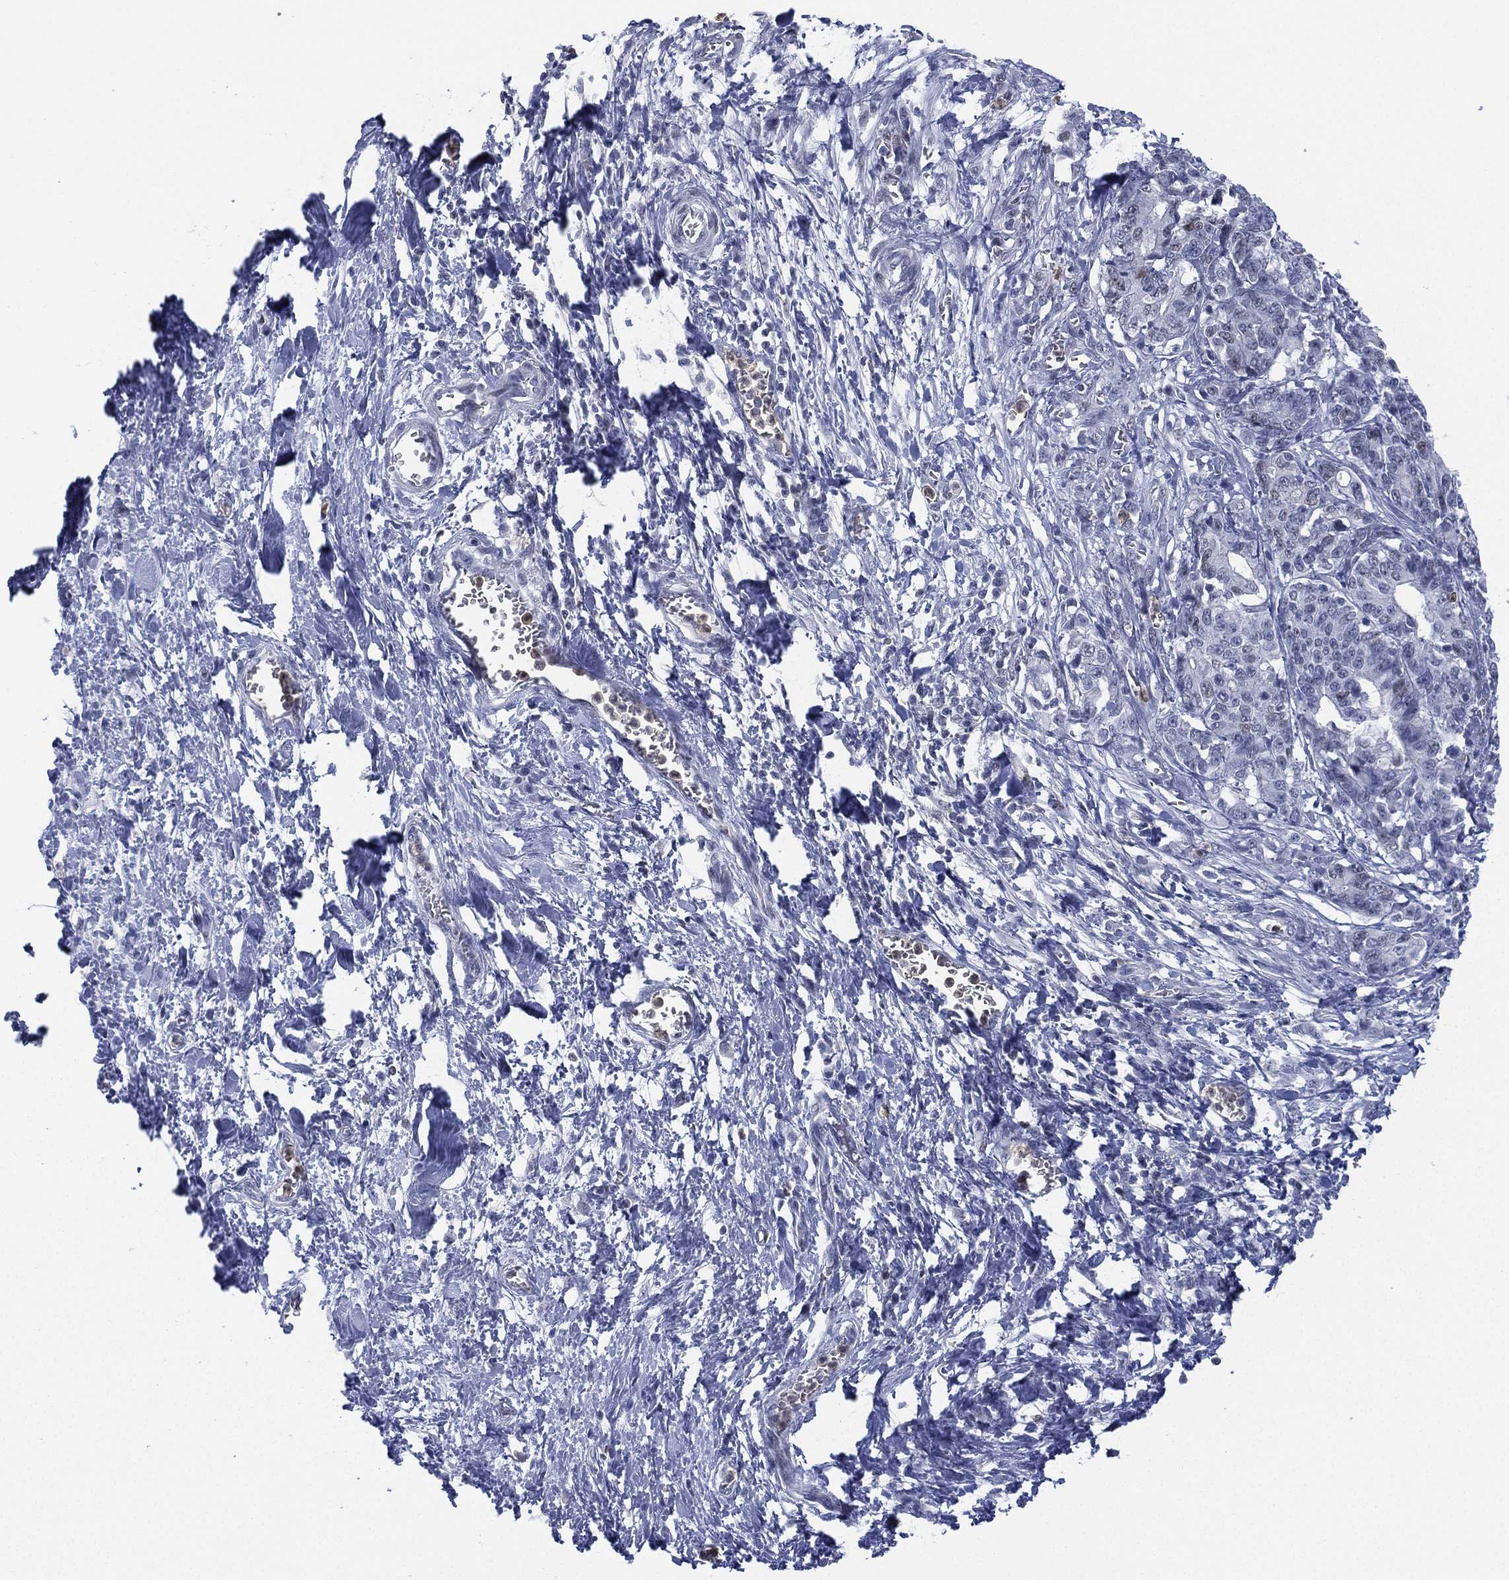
{"staining": {"intensity": "negative", "quantity": "none", "location": "none"}, "tissue": "stomach cancer", "cell_type": "Tumor cells", "image_type": "cancer", "snomed": [{"axis": "morphology", "description": "Normal tissue, NOS"}, {"axis": "morphology", "description": "Adenocarcinoma, NOS"}, {"axis": "topography", "description": "Stomach"}], "caption": "The micrograph reveals no significant staining in tumor cells of stomach adenocarcinoma.", "gene": "ZNF711", "patient": {"sex": "female", "age": 64}}